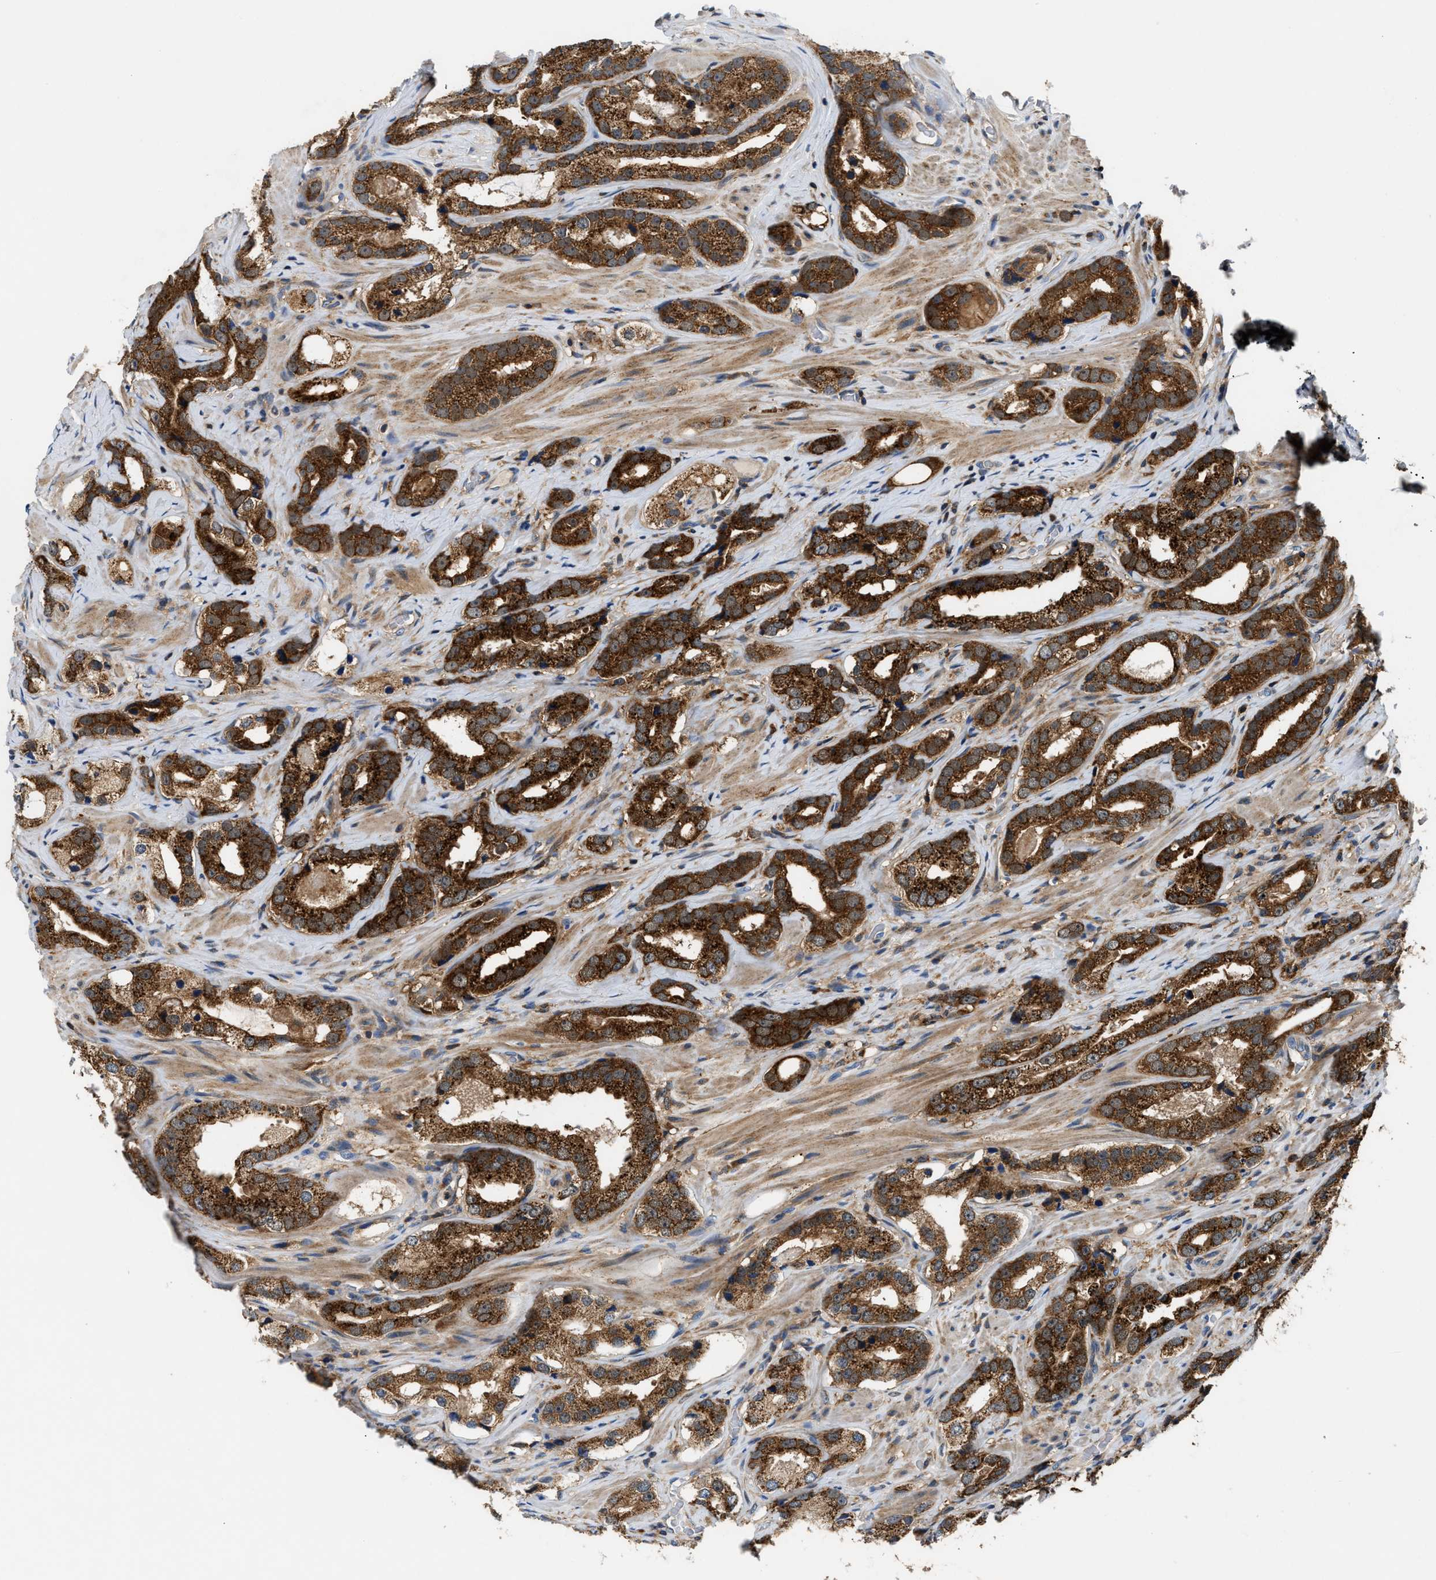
{"staining": {"intensity": "strong", "quantity": ">75%", "location": "cytoplasmic/membranous"}, "tissue": "prostate cancer", "cell_type": "Tumor cells", "image_type": "cancer", "snomed": [{"axis": "morphology", "description": "Adenocarcinoma, High grade"}, {"axis": "topography", "description": "Prostate"}], "caption": "Immunohistochemistry (IHC) photomicrograph of neoplastic tissue: prostate cancer stained using IHC shows high levels of strong protein expression localized specifically in the cytoplasmic/membranous of tumor cells, appearing as a cytoplasmic/membranous brown color.", "gene": "CCM2", "patient": {"sex": "male", "age": 63}}